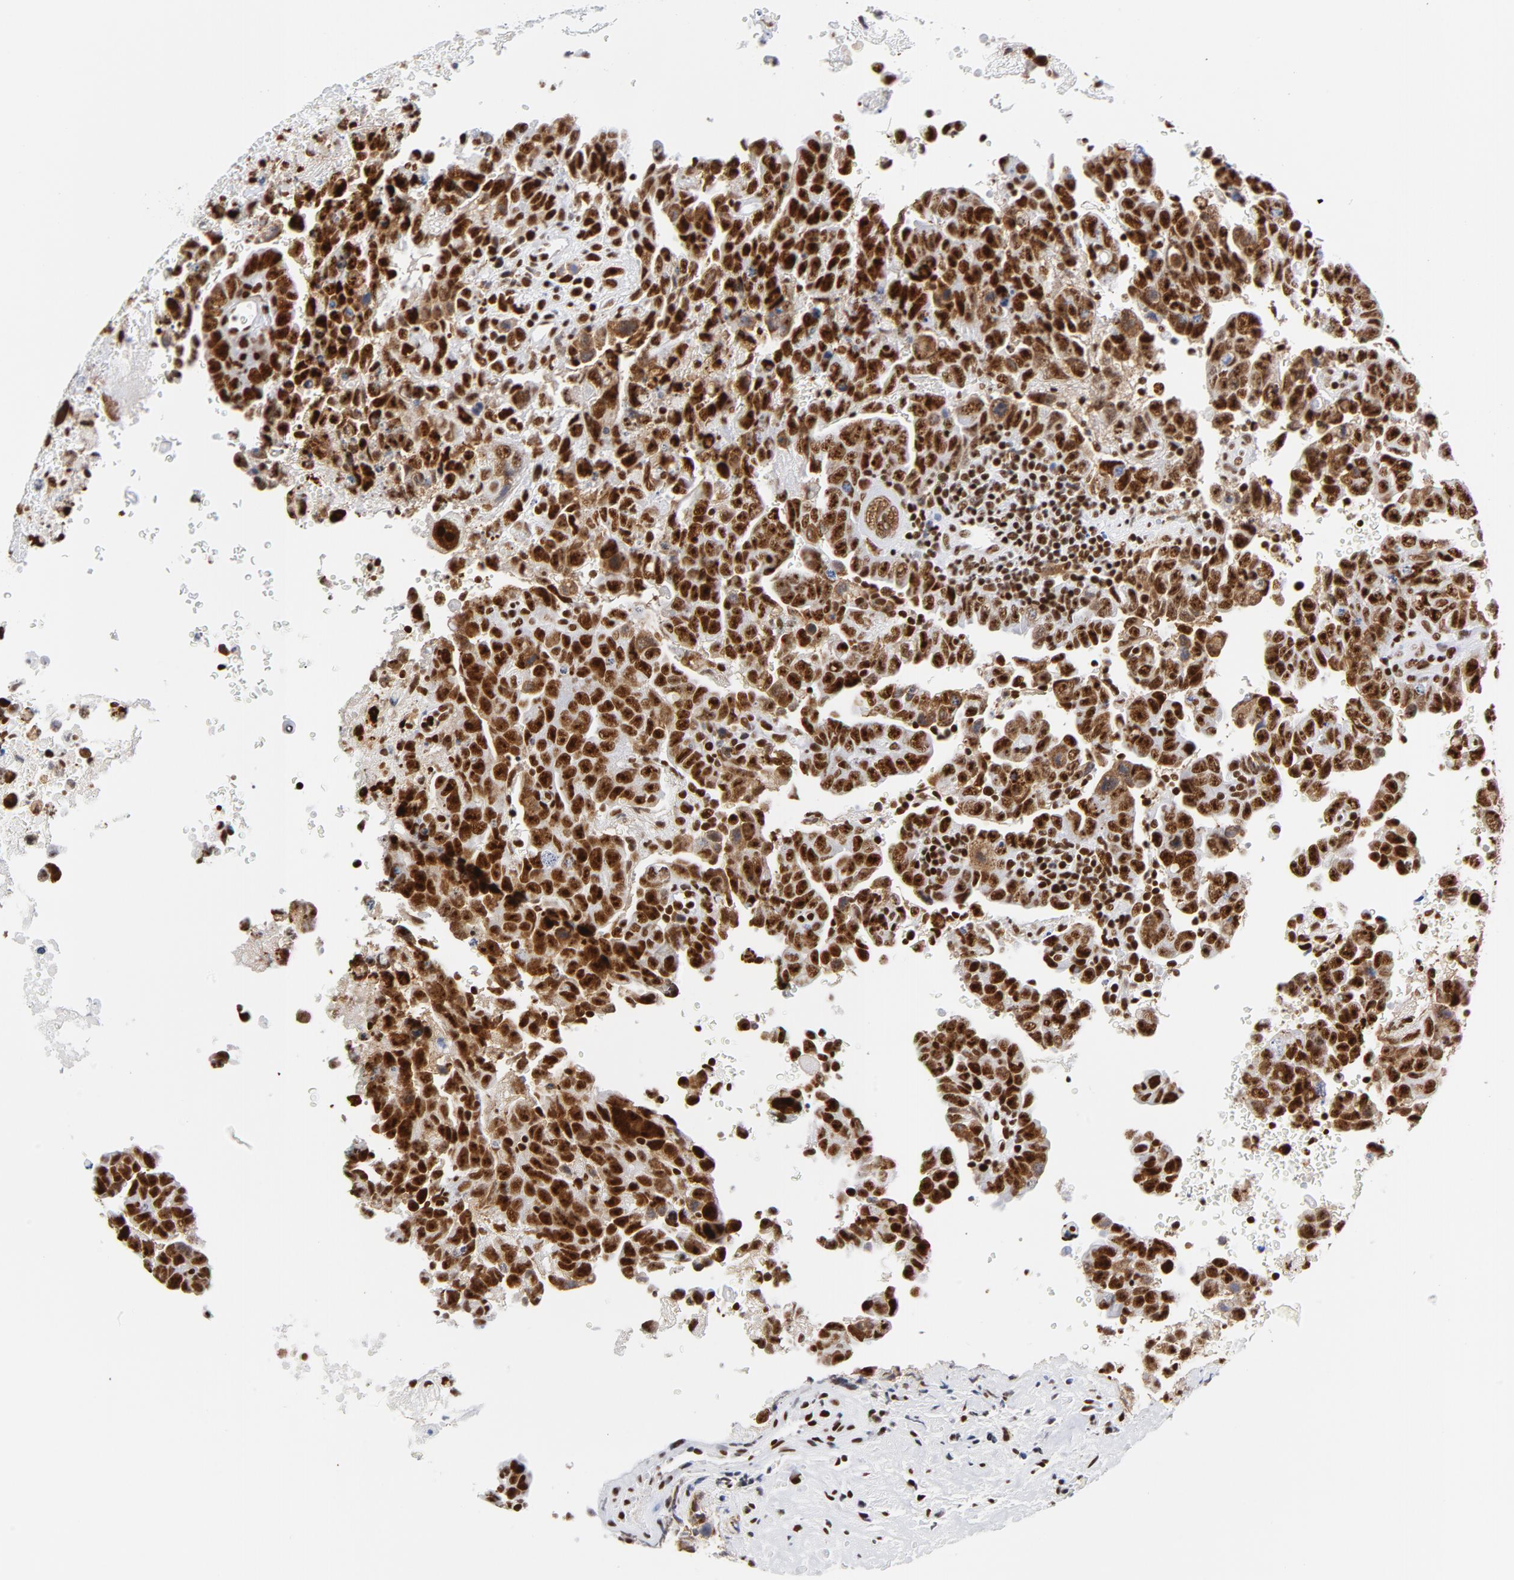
{"staining": {"intensity": "strong", "quantity": ">75%", "location": "nuclear"}, "tissue": "testis cancer", "cell_type": "Tumor cells", "image_type": "cancer", "snomed": [{"axis": "morphology", "description": "Carcinoma, Embryonal, NOS"}, {"axis": "topography", "description": "Testis"}], "caption": "A high amount of strong nuclear staining is seen in about >75% of tumor cells in testis cancer (embryonal carcinoma) tissue.", "gene": "XRCC5", "patient": {"sex": "male", "age": 28}}